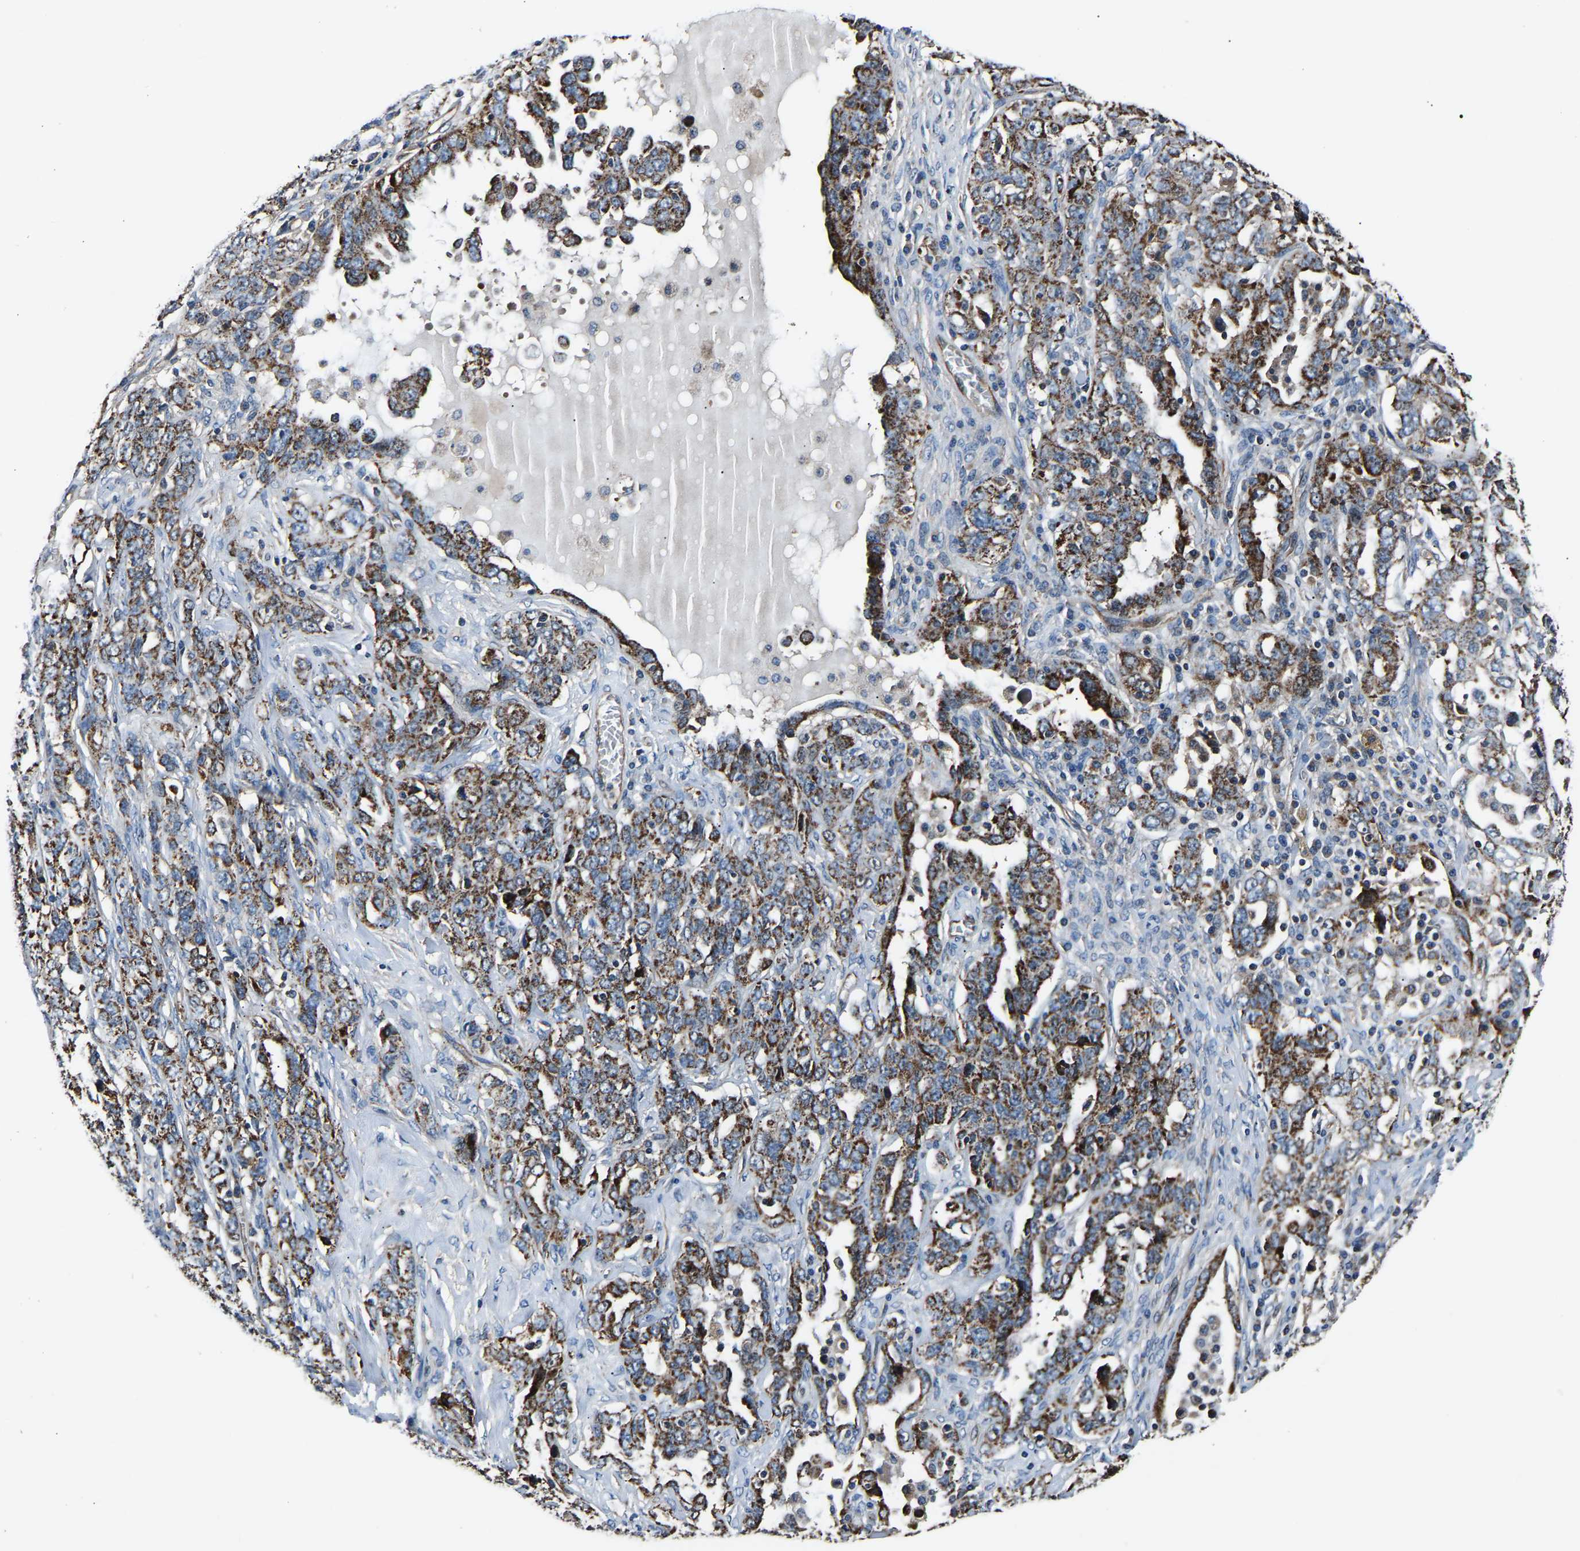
{"staining": {"intensity": "moderate", "quantity": ">75%", "location": "cytoplasmic/membranous"}, "tissue": "ovarian cancer", "cell_type": "Tumor cells", "image_type": "cancer", "snomed": [{"axis": "morphology", "description": "Carcinoma, endometroid"}, {"axis": "topography", "description": "Ovary"}], "caption": "The micrograph shows immunohistochemical staining of ovarian cancer. There is moderate cytoplasmic/membranous expression is seen in about >75% of tumor cells.", "gene": "GGCT", "patient": {"sex": "female", "age": 62}}